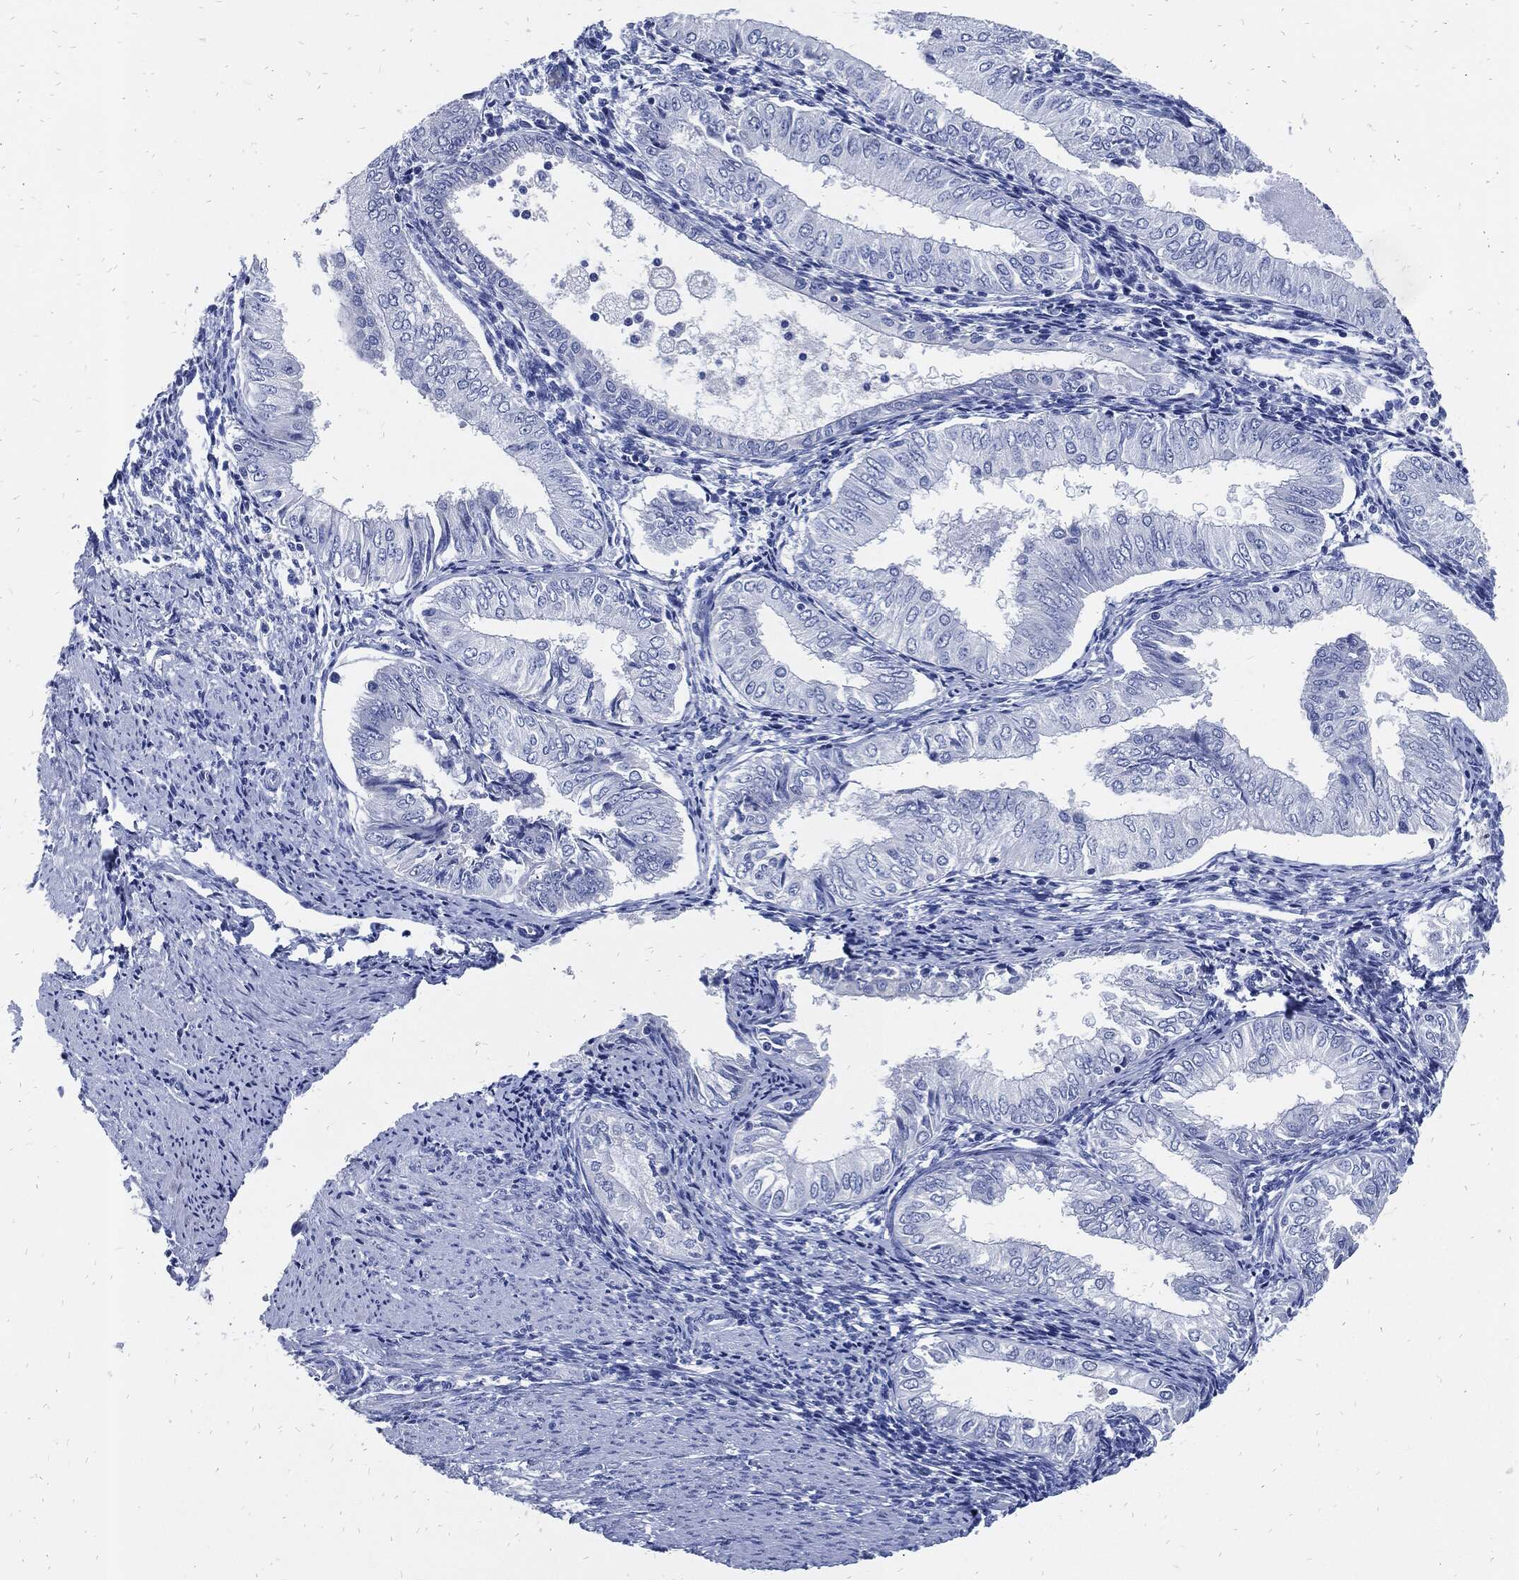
{"staining": {"intensity": "negative", "quantity": "none", "location": "none"}, "tissue": "endometrial cancer", "cell_type": "Tumor cells", "image_type": "cancer", "snomed": [{"axis": "morphology", "description": "Adenocarcinoma, NOS"}, {"axis": "topography", "description": "Endometrium"}], "caption": "Immunohistochemistry (IHC) image of neoplastic tissue: human adenocarcinoma (endometrial) stained with DAB (3,3'-diaminobenzidine) reveals no significant protein staining in tumor cells.", "gene": "FABP4", "patient": {"sex": "female", "age": 53}}